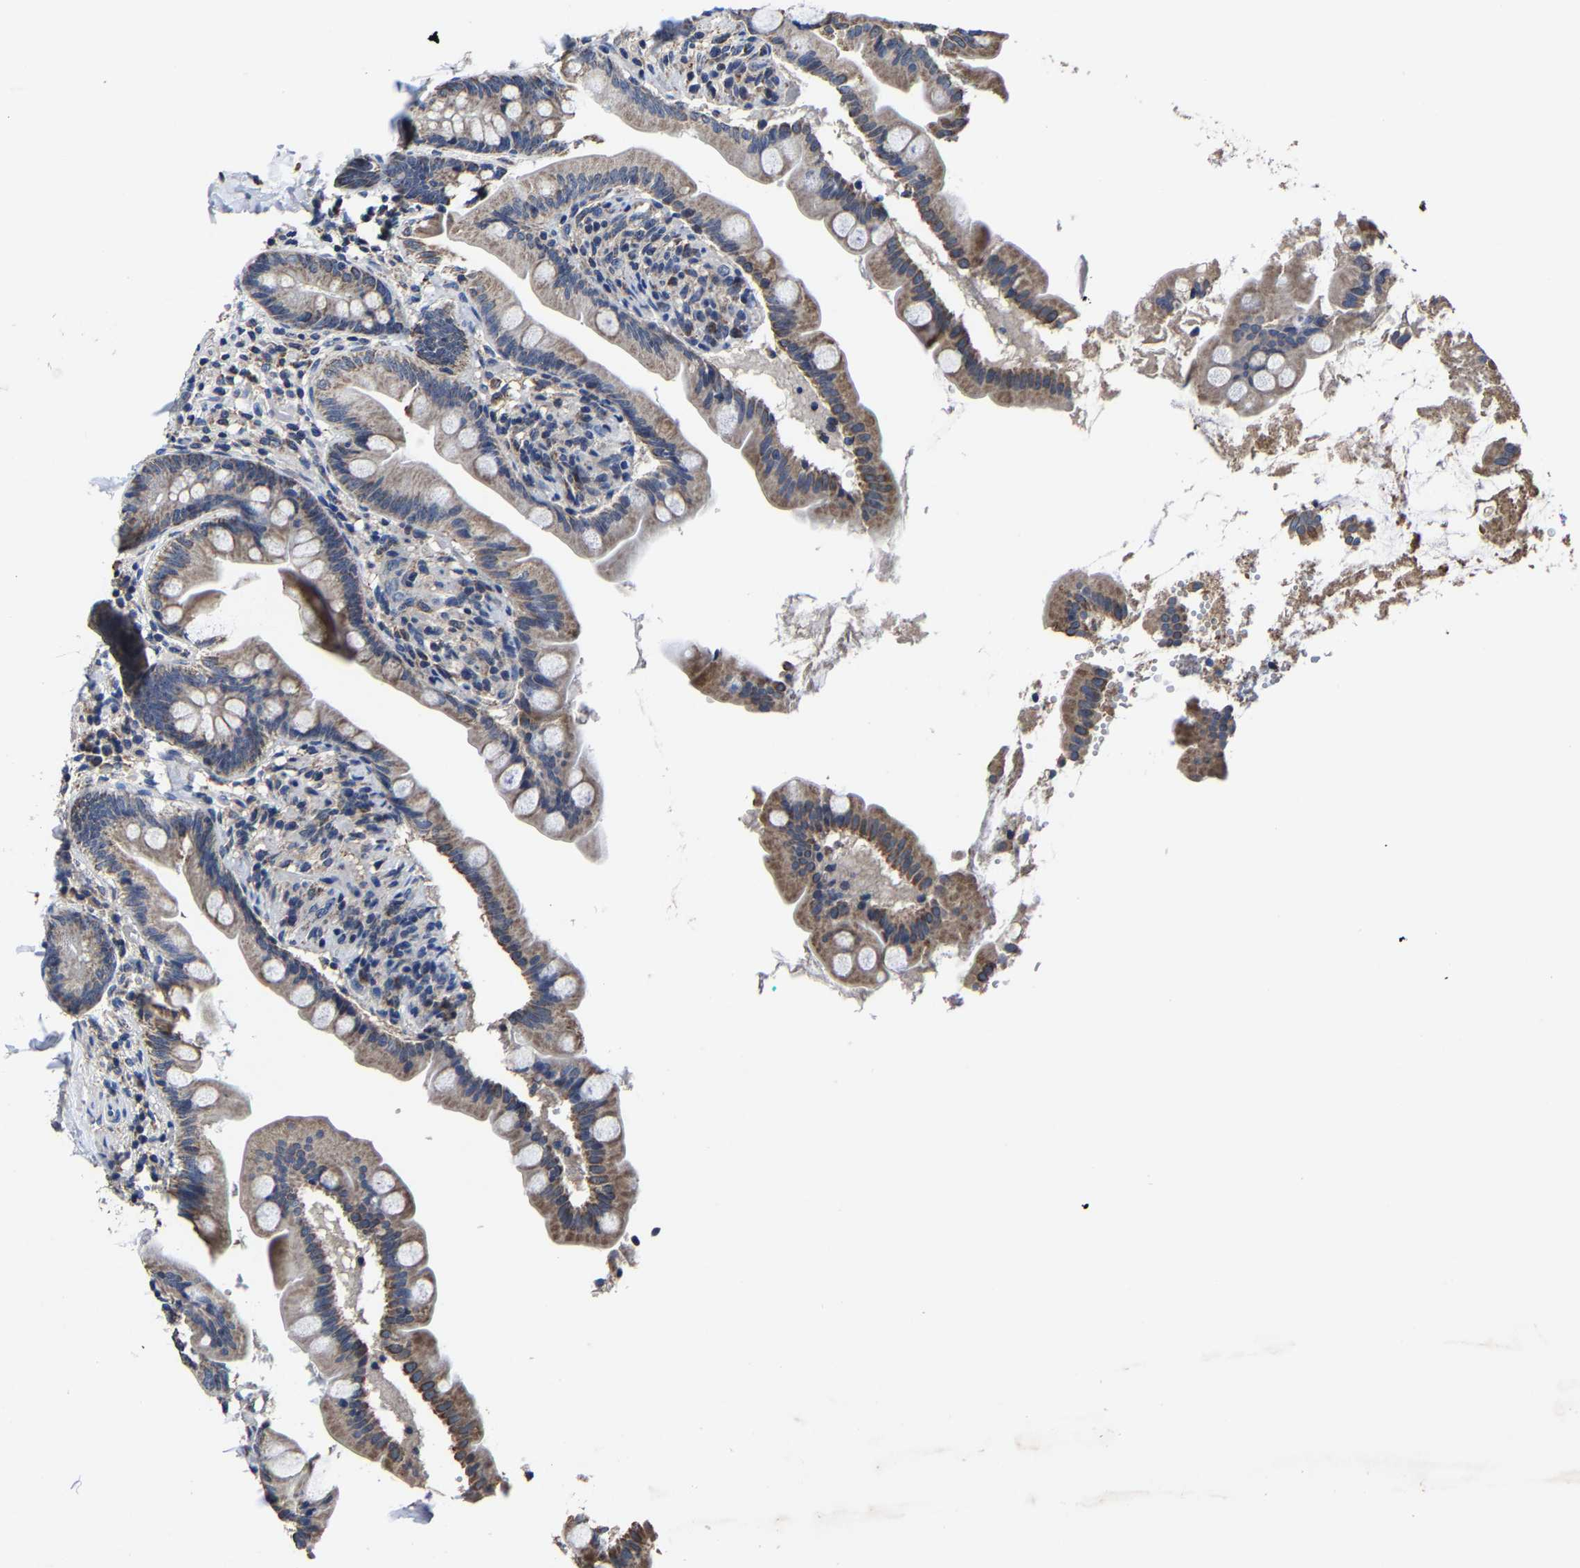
{"staining": {"intensity": "moderate", "quantity": "25%-75%", "location": "cytoplasmic/membranous"}, "tissue": "small intestine", "cell_type": "Glandular cells", "image_type": "normal", "snomed": [{"axis": "morphology", "description": "Normal tissue, NOS"}, {"axis": "topography", "description": "Small intestine"}], "caption": "Benign small intestine demonstrates moderate cytoplasmic/membranous positivity in about 25%-75% of glandular cells.", "gene": "ZCCHC7", "patient": {"sex": "female", "age": 56}}